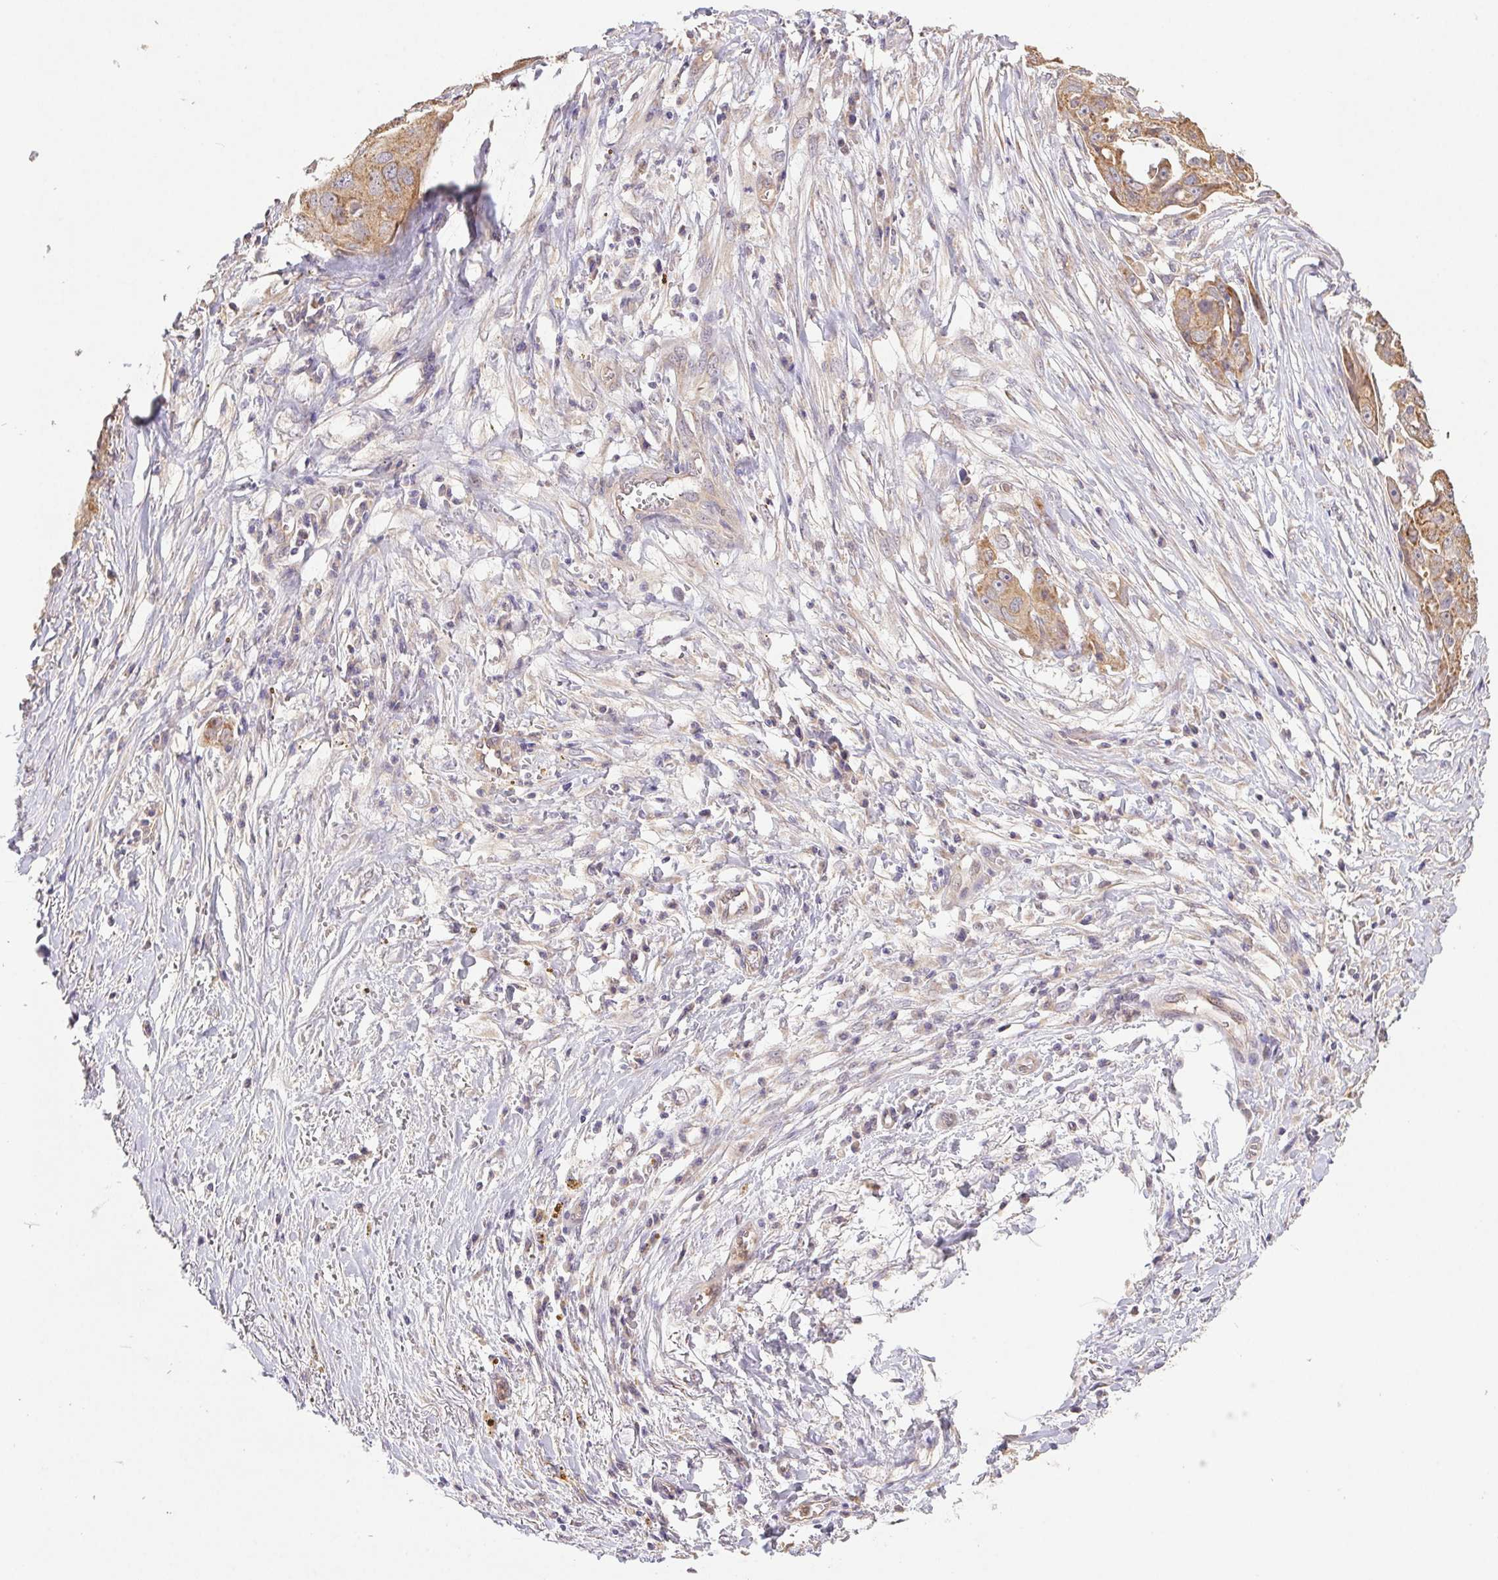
{"staining": {"intensity": "moderate", "quantity": ">75%", "location": "cytoplasmic/membranous"}, "tissue": "ovarian cancer", "cell_type": "Tumor cells", "image_type": "cancer", "snomed": [{"axis": "morphology", "description": "Carcinoma, endometroid"}, {"axis": "topography", "description": "Ovary"}], "caption": "Tumor cells reveal medium levels of moderate cytoplasmic/membranous expression in approximately >75% of cells in ovarian cancer.", "gene": "RAB11A", "patient": {"sex": "female", "age": 70}}